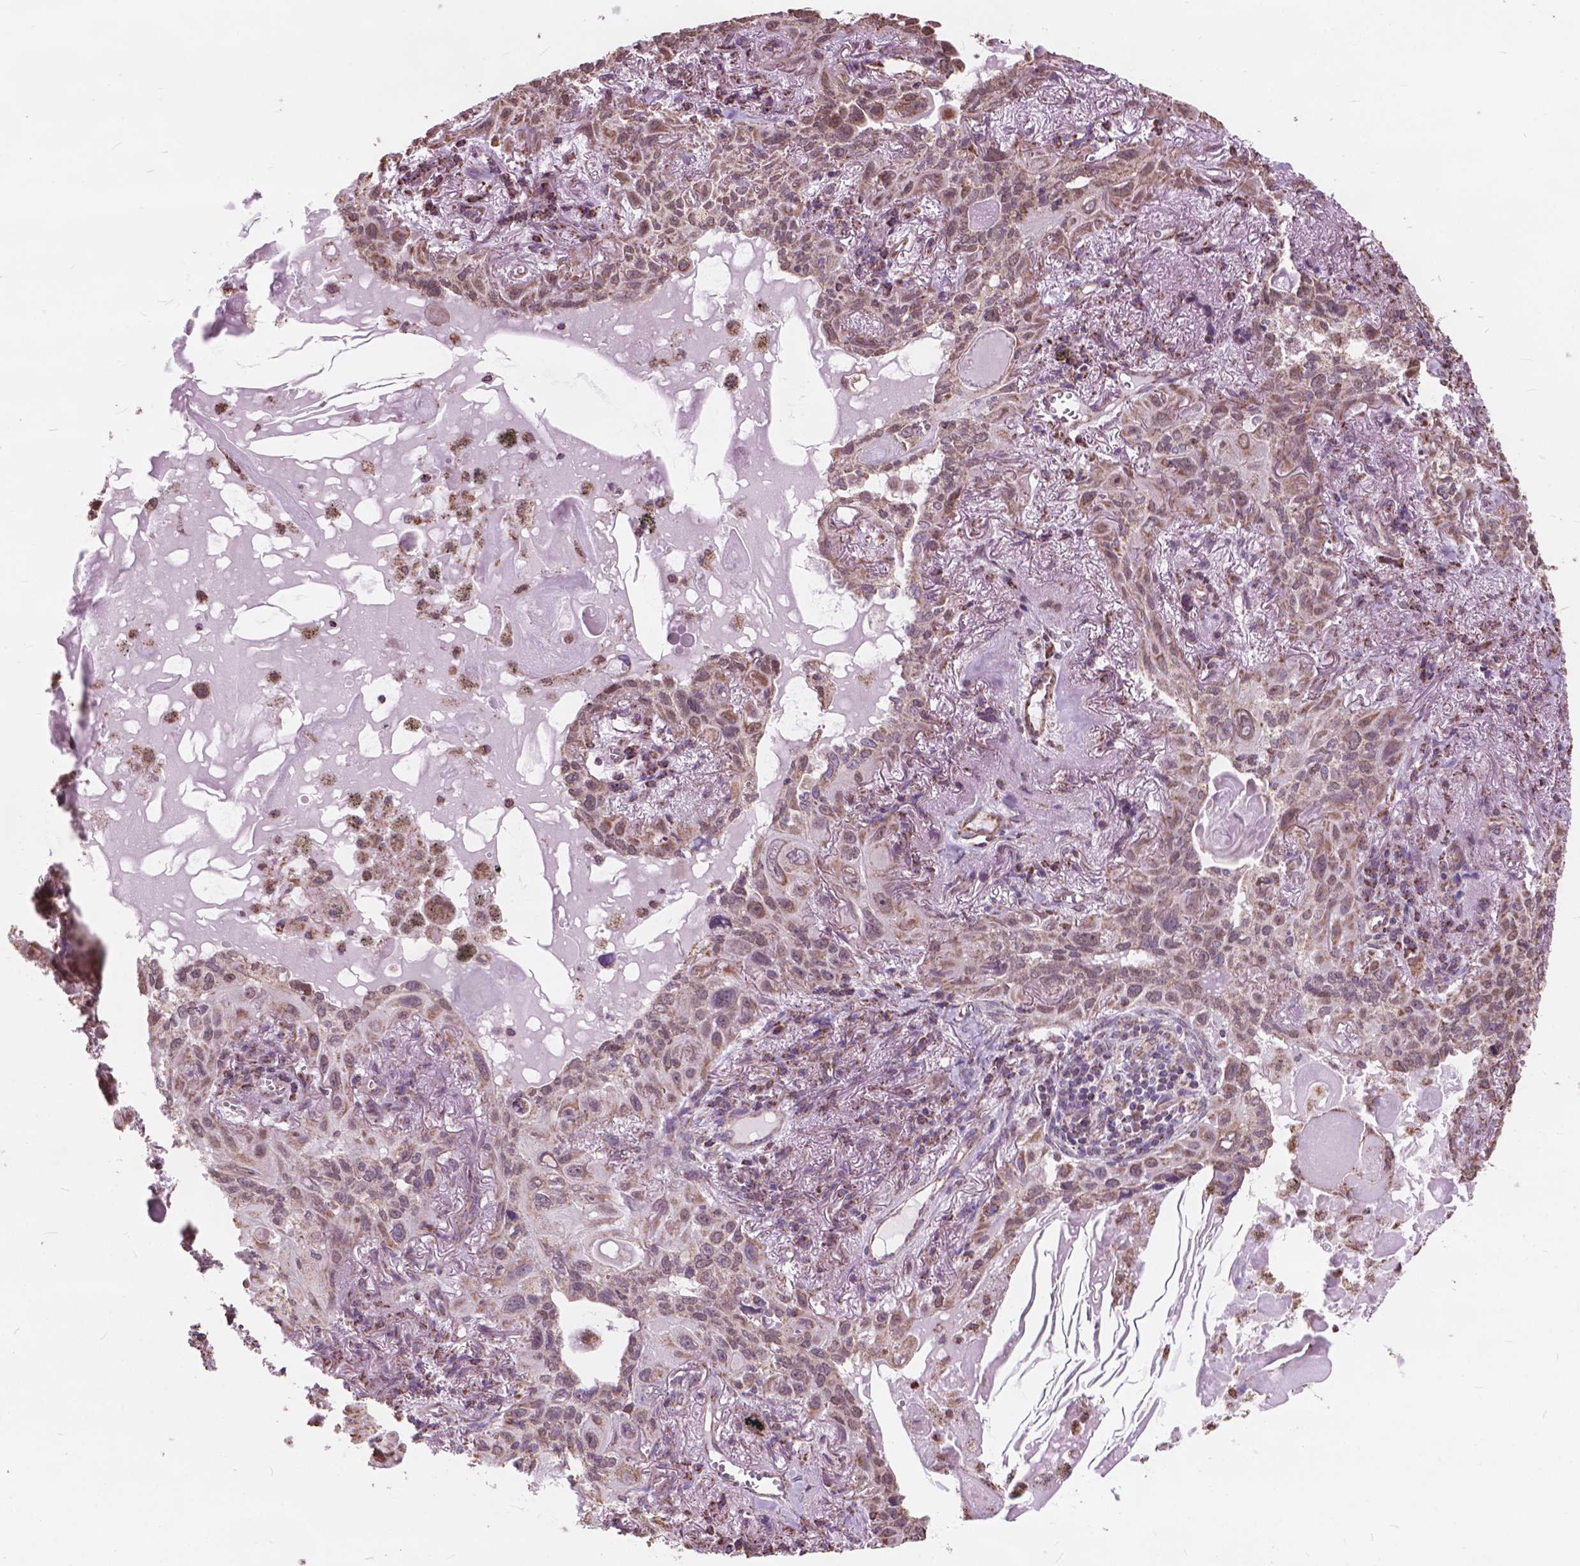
{"staining": {"intensity": "weak", "quantity": ">75%", "location": "cytoplasmic/membranous,nuclear"}, "tissue": "lung cancer", "cell_type": "Tumor cells", "image_type": "cancer", "snomed": [{"axis": "morphology", "description": "Squamous cell carcinoma, NOS"}, {"axis": "topography", "description": "Lung"}], "caption": "A low amount of weak cytoplasmic/membranous and nuclear positivity is identified in about >75% of tumor cells in lung cancer tissue.", "gene": "SCOC", "patient": {"sex": "male", "age": 79}}